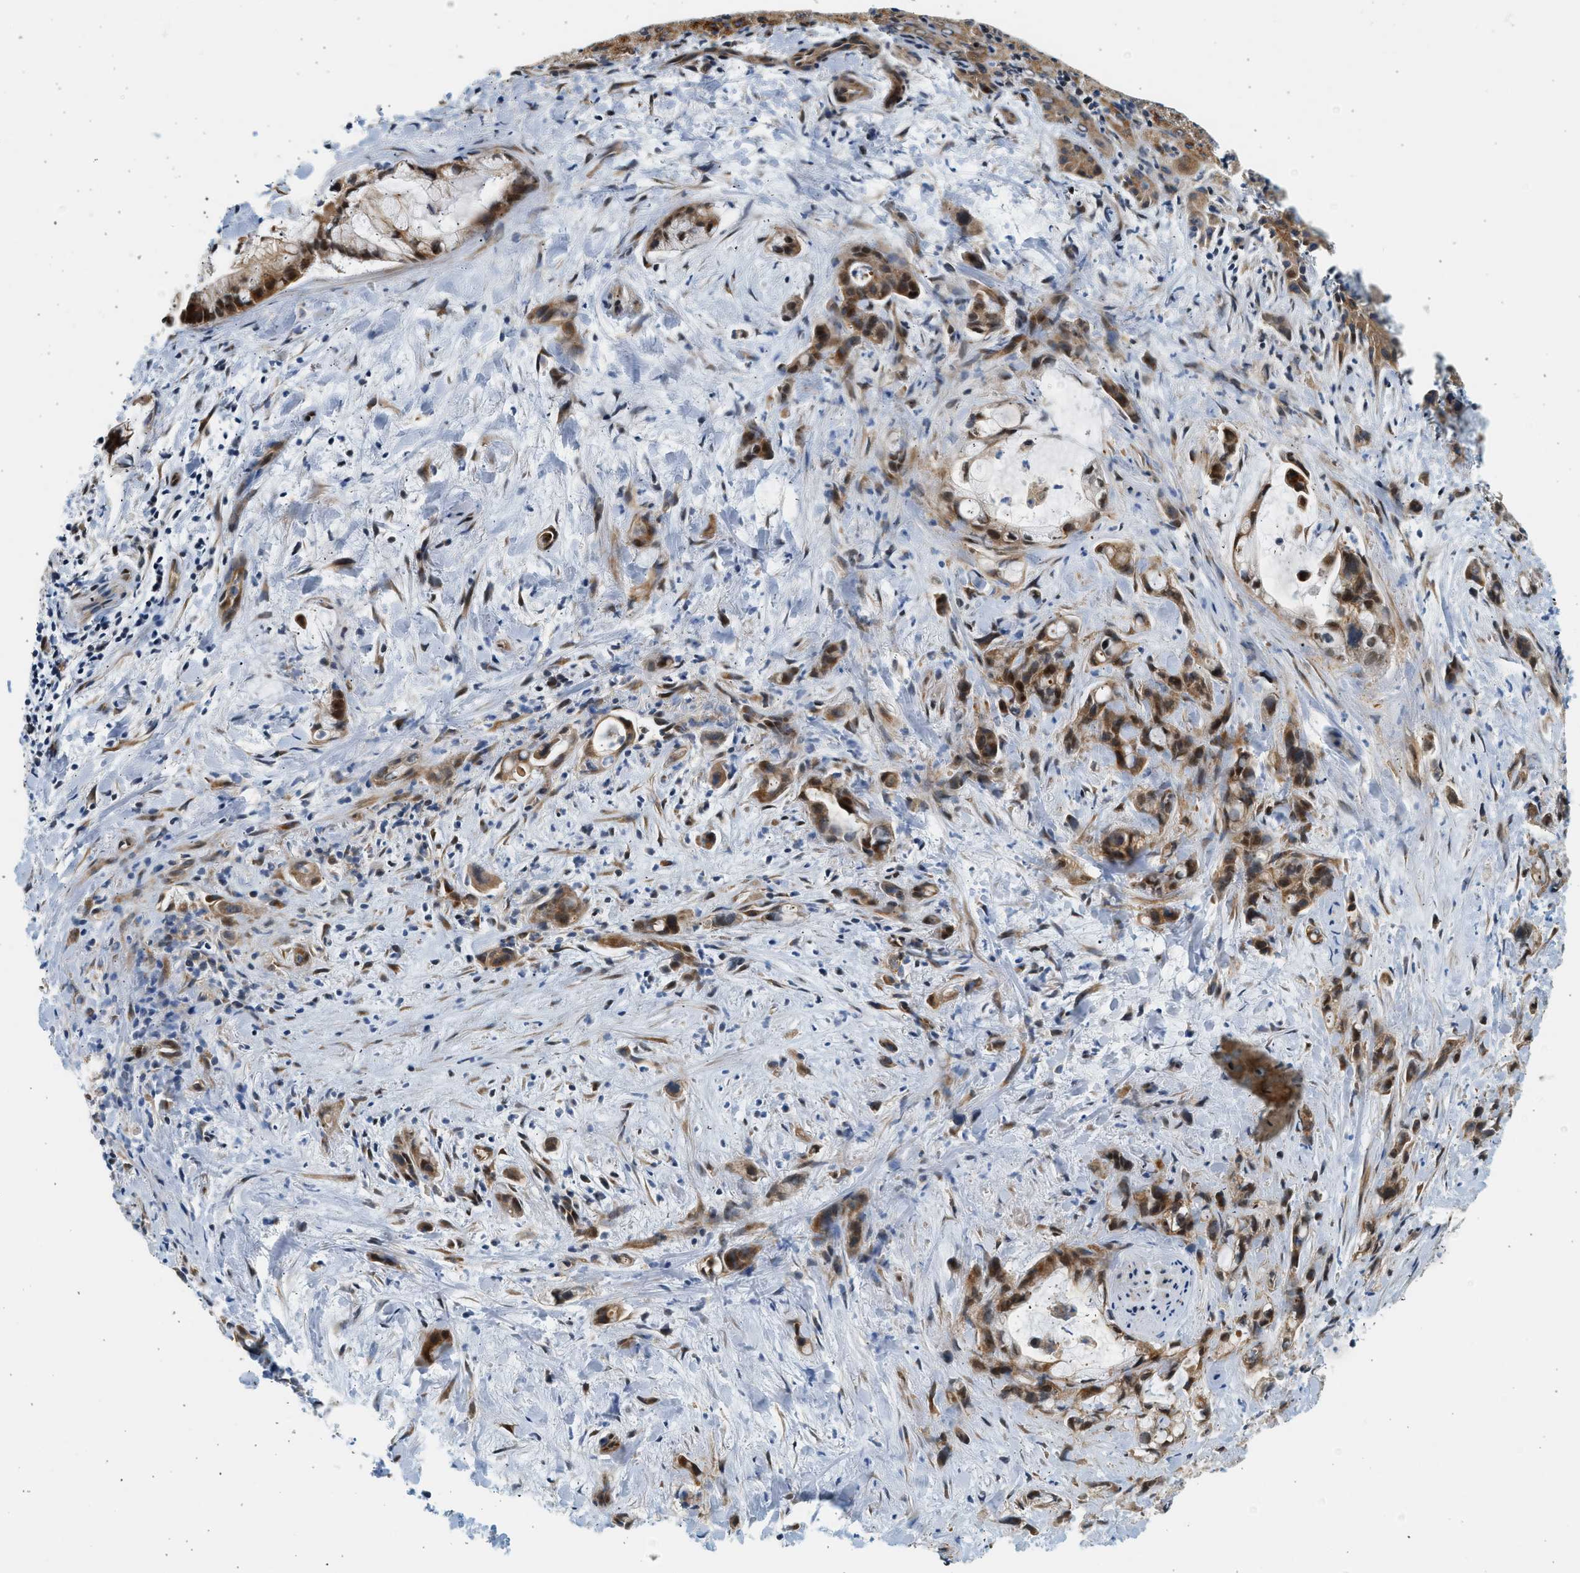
{"staining": {"intensity": "moderate", "quantity": ">75%", "location": "cytoplasmic/membranous"}, "tissue": "liver cancer", "cell_type": "Tumor cells", "image_type": "cancer", "snomed": [{"axis": "morphology", "description": "Cholangiocarcinoma"}, {"axis": "topography", "description": "Liver"}], "caption": "Immunohistochemistry (DAB) staining of human liver cancer (cholangiocarcinoma) displays moderate cytoplasmic/membranous protein expression in about >75% of tumor cells. (brown staining indicates protein expression, while blue staining denotes nuclei).", "gene": "NRSN2", "patient": {"sex": "female", "age": 72}}